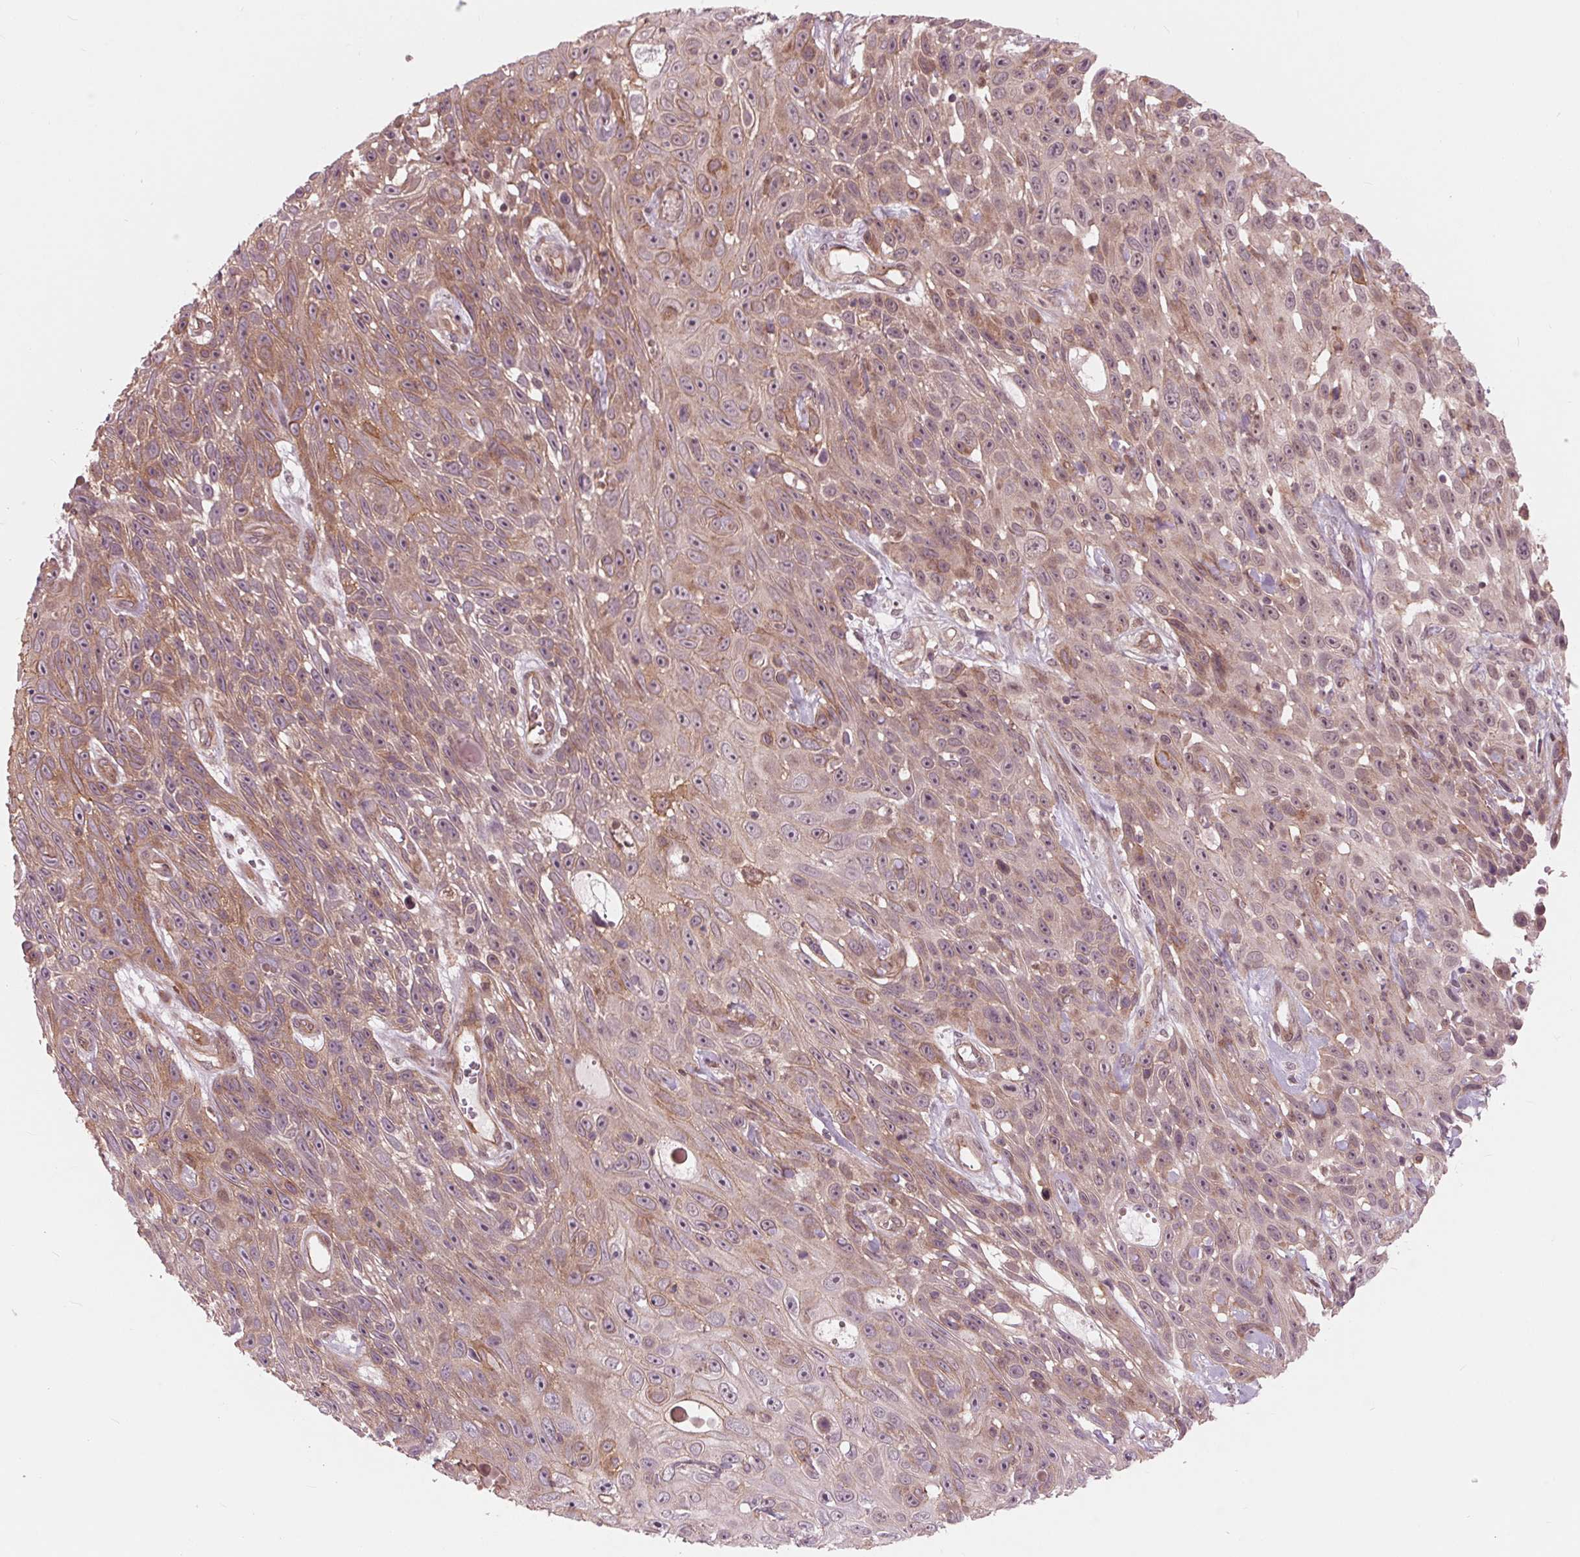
{"staining": {"intensity": "weak", "quantity": ">75%", "location": "cytoplasmic/membranous"}, "tissue": "skin cancer", "cell_type": "Tumor cells", "image_type": "cancer", "snomed": [{"axis": "morphology", "description": "Squamous cell carcinoma, NOS"}, {"axis": "topography", "description": "Skin"}], "caption": "Immunohistochemical staining of human skin squamous cell carcinoma displays low levels of weak cytoplasmic/membranous protein positivity in about >75% of tumor cells.", "gene": "TXNIP", "patient": {"sex": "male", "age": 82}}